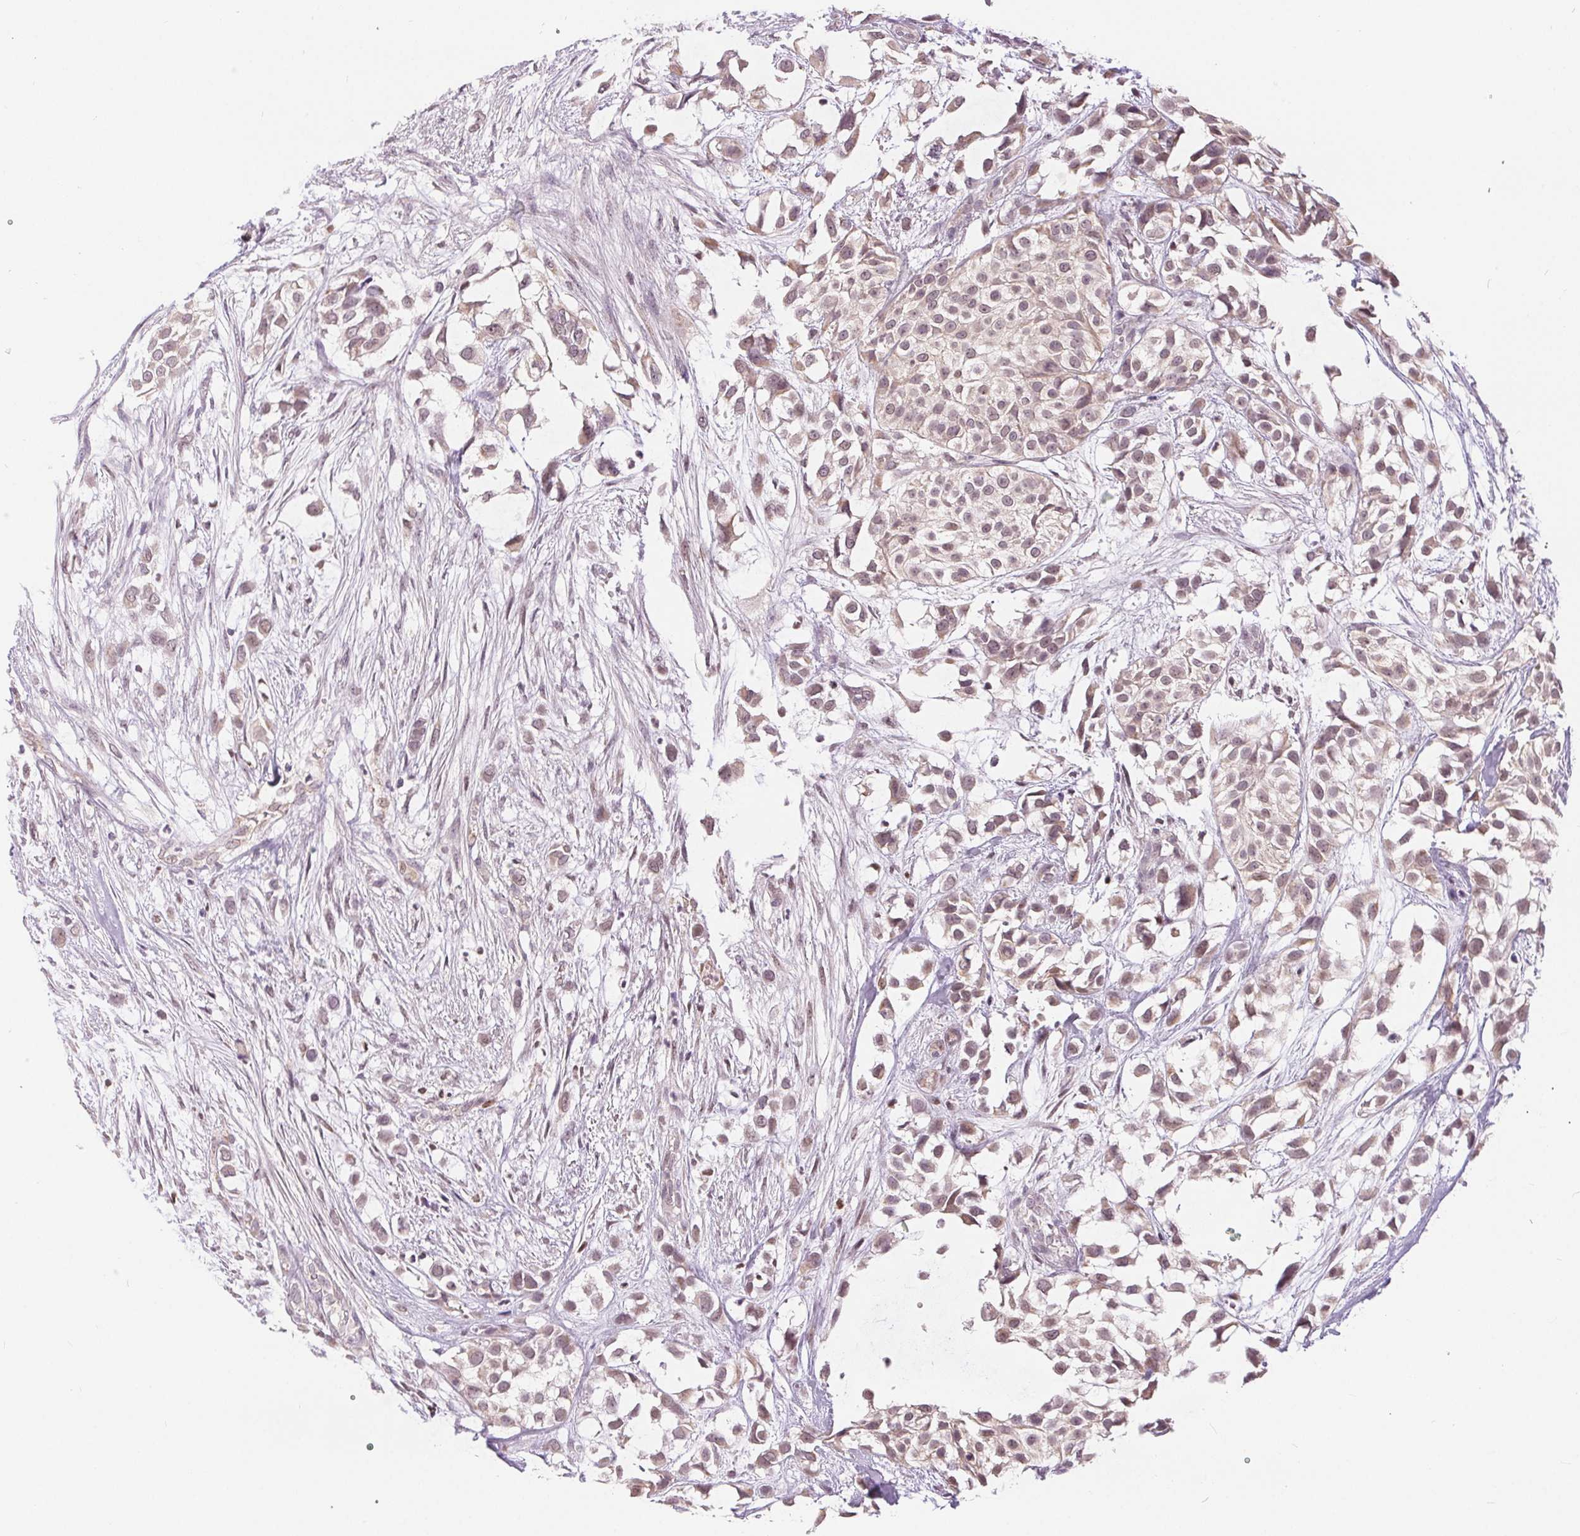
{"staining": {"intensity": "weak", "quantity": ">75%", "location": "cytoplasmic/membranous"}, "tissue": "urothelial cancer", "cell_type": "Tumor cells", "image_type": "cancer", "snomed": [{"axis": "morphology", "description": "Urothelial carcinoma, High grade"}, {"axis": "topography", "description": "Urinary bladder"}], "caption": "IHC image of human urothelial cancer stained for a protein (brown), which shows low levels of weak cytoplasmic/membranous expression in approximately >75% of tumor cells.", "gene": "POU2F2", "patient": {"sex": "male", "age": 56}}